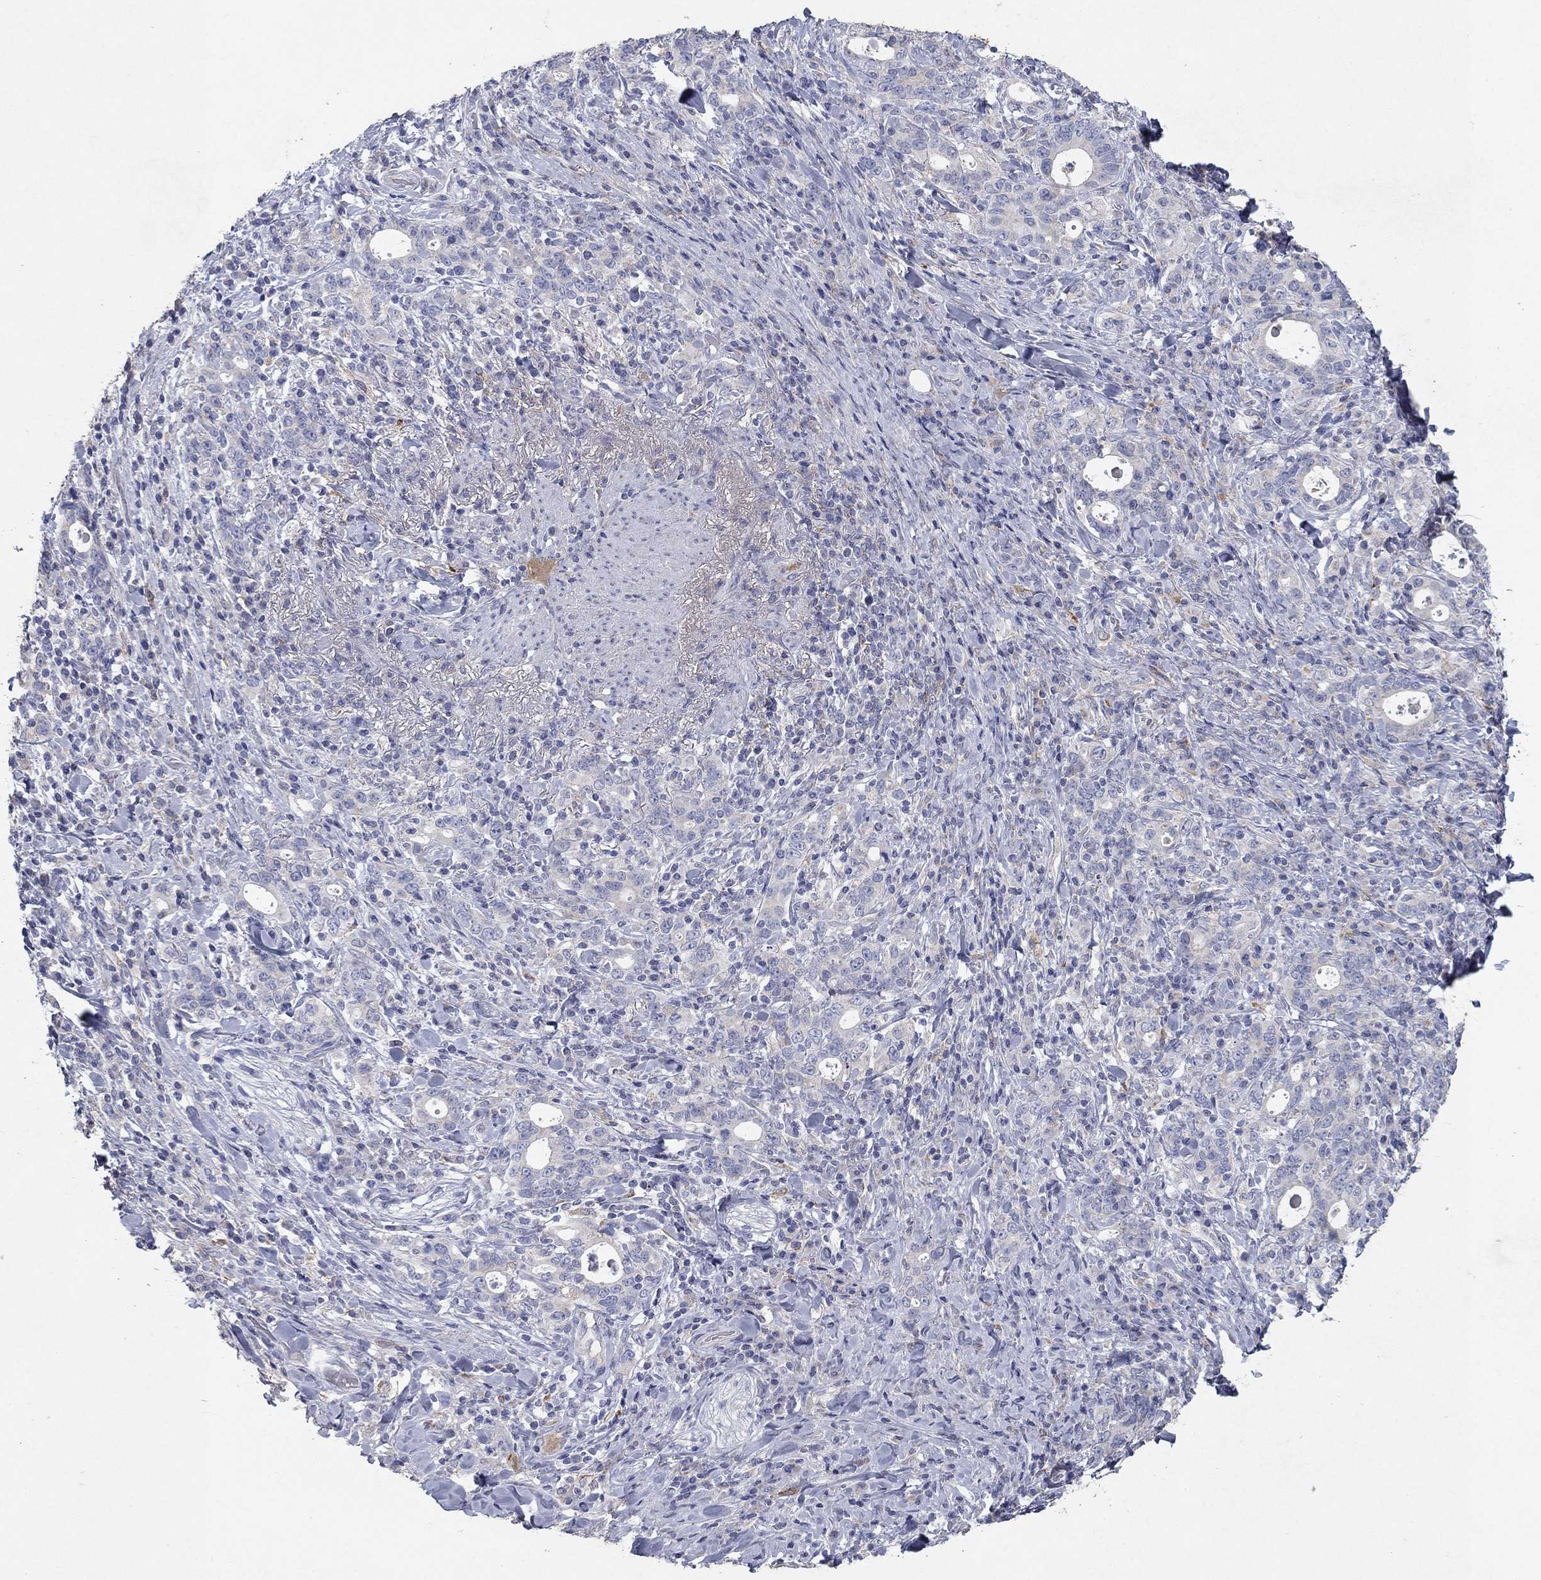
{"staining": {"intensity": "negative", "quantity": "none", "location": "none"}, "tissue": "stomach cancer", "cell_type": "Tumor cells", "image_type": "cancer", "snomed": [{"axis": "morphology", "description": "Adenocarcinoma, NOS"}, {"axis": "topography", "description": "Stomach"}], "caption": "High magnification brightfield microscopy of stomach adenocarcinoma stained with DAB (brown) and counterstained with hematoxylin (blue): tumor cells show no significant expression.", "gene": "PTGDS", "patient": {"sex": "male", "age": 79}}